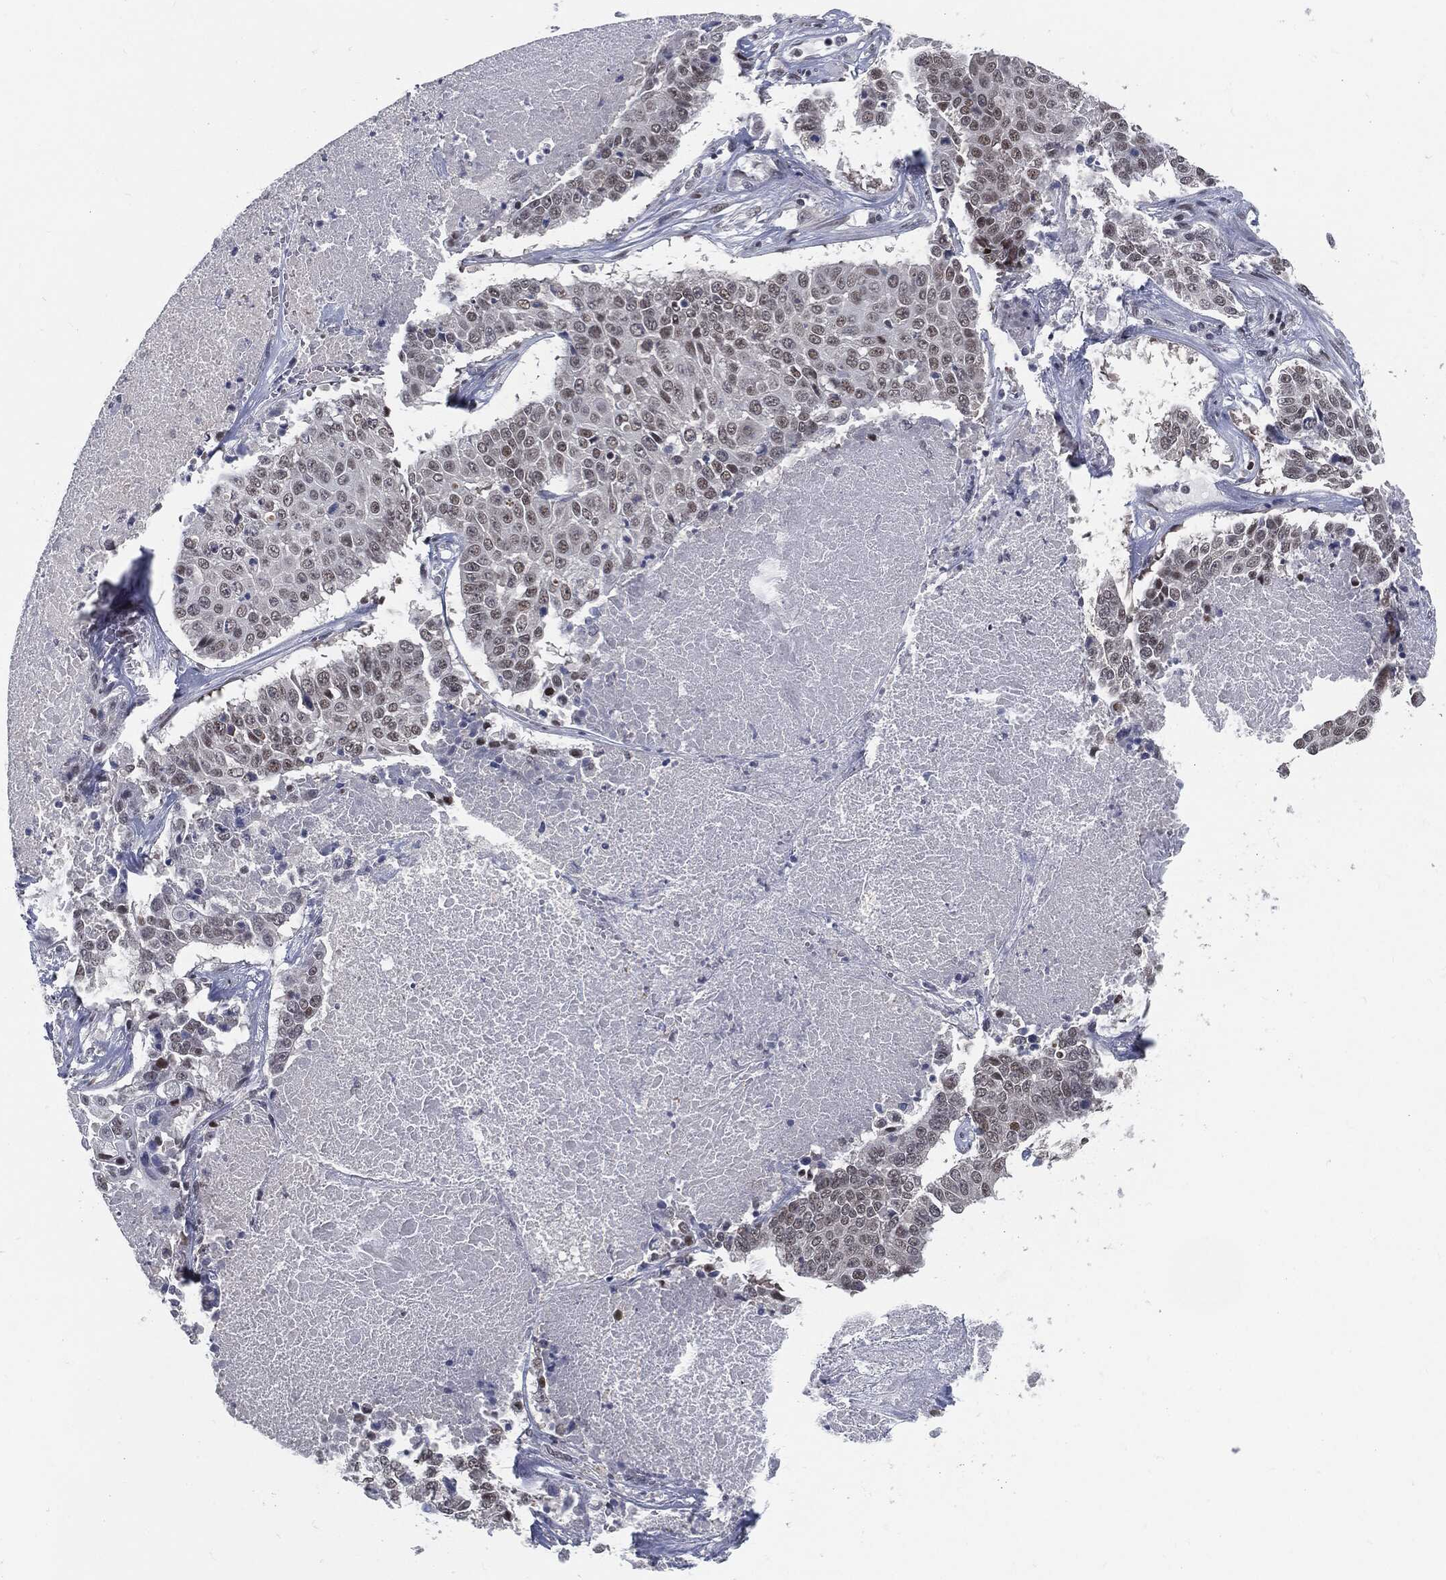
{"staining": {"intensity": "negative", "quantity": "none", "location": "none"}, "tissue": "lung cancer", "cell_type": "Tumor cells", "image_type": "cancer", "snomed": [{"axis": "morphology", "description": "Squamous cell carcinoma, NOS"}, {"axis": "topography", "description": "Lung"}], "caption": "IHC of human squamous cell carcinoma (lung) exhibits no positivity in tumor cells.", "gene": "ANXA1", "patient": {"sex": "male", "age": 64}}